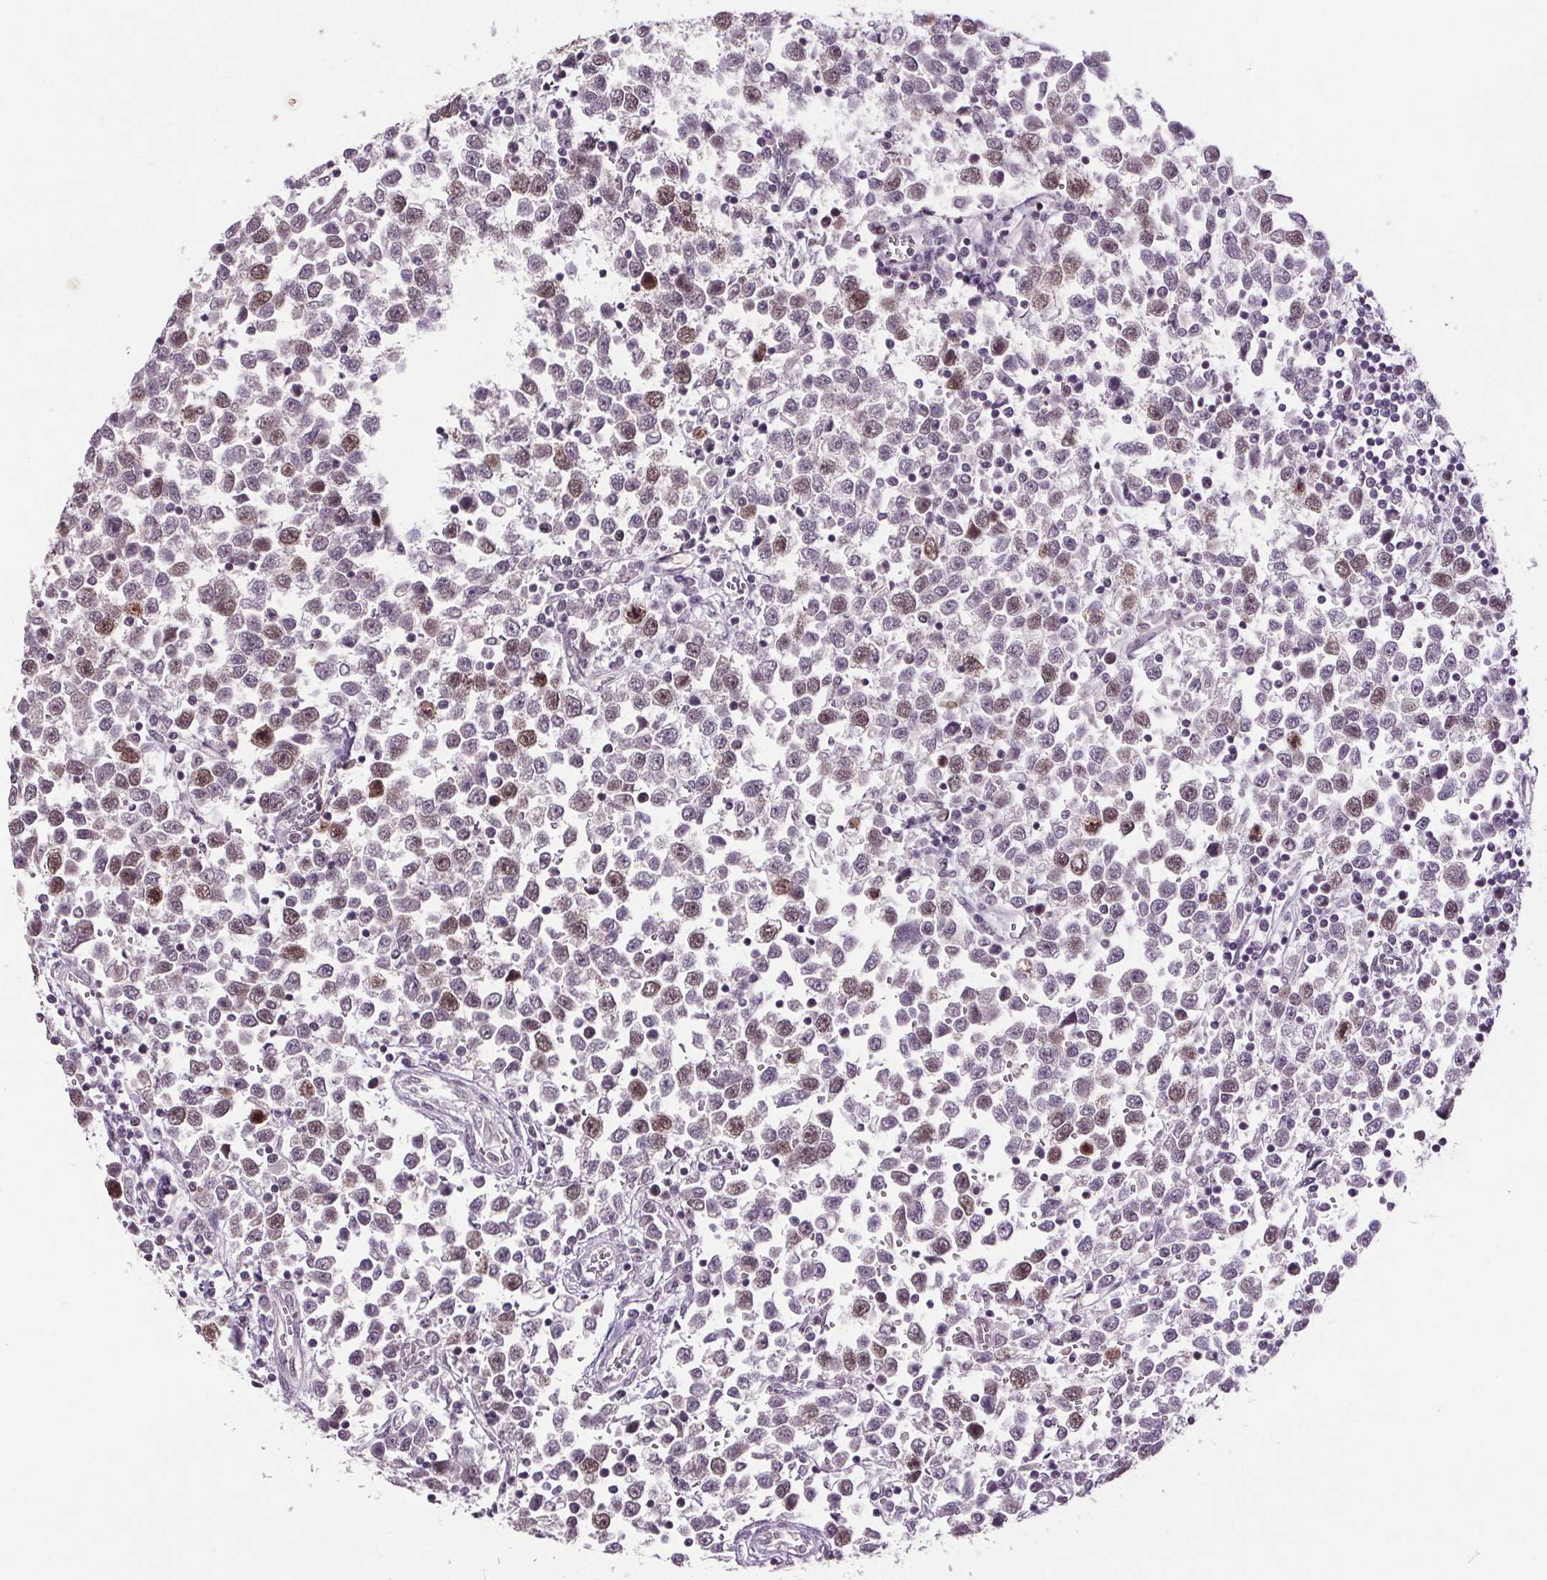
{"staining": {"intensity": "weak", "quantity": "25%-75%", "location": "nuclear"}, "tissue": "testis cancer", "cell_type": "Tumor cells", "image_type": "cancer", "snomed": [{"axis": "morphology", "description": "Seminoma, NOS"}, {"axis": "topography", "description": "Testis"}], "caption": "Protein staining by immunohistochemistry (IHC) reveals weak nuclear staining in approximately 25%-75% of tumor cells in testis seminoma.", "gene": "CENPF", "patient": {"sex": "male", "age": 34}}